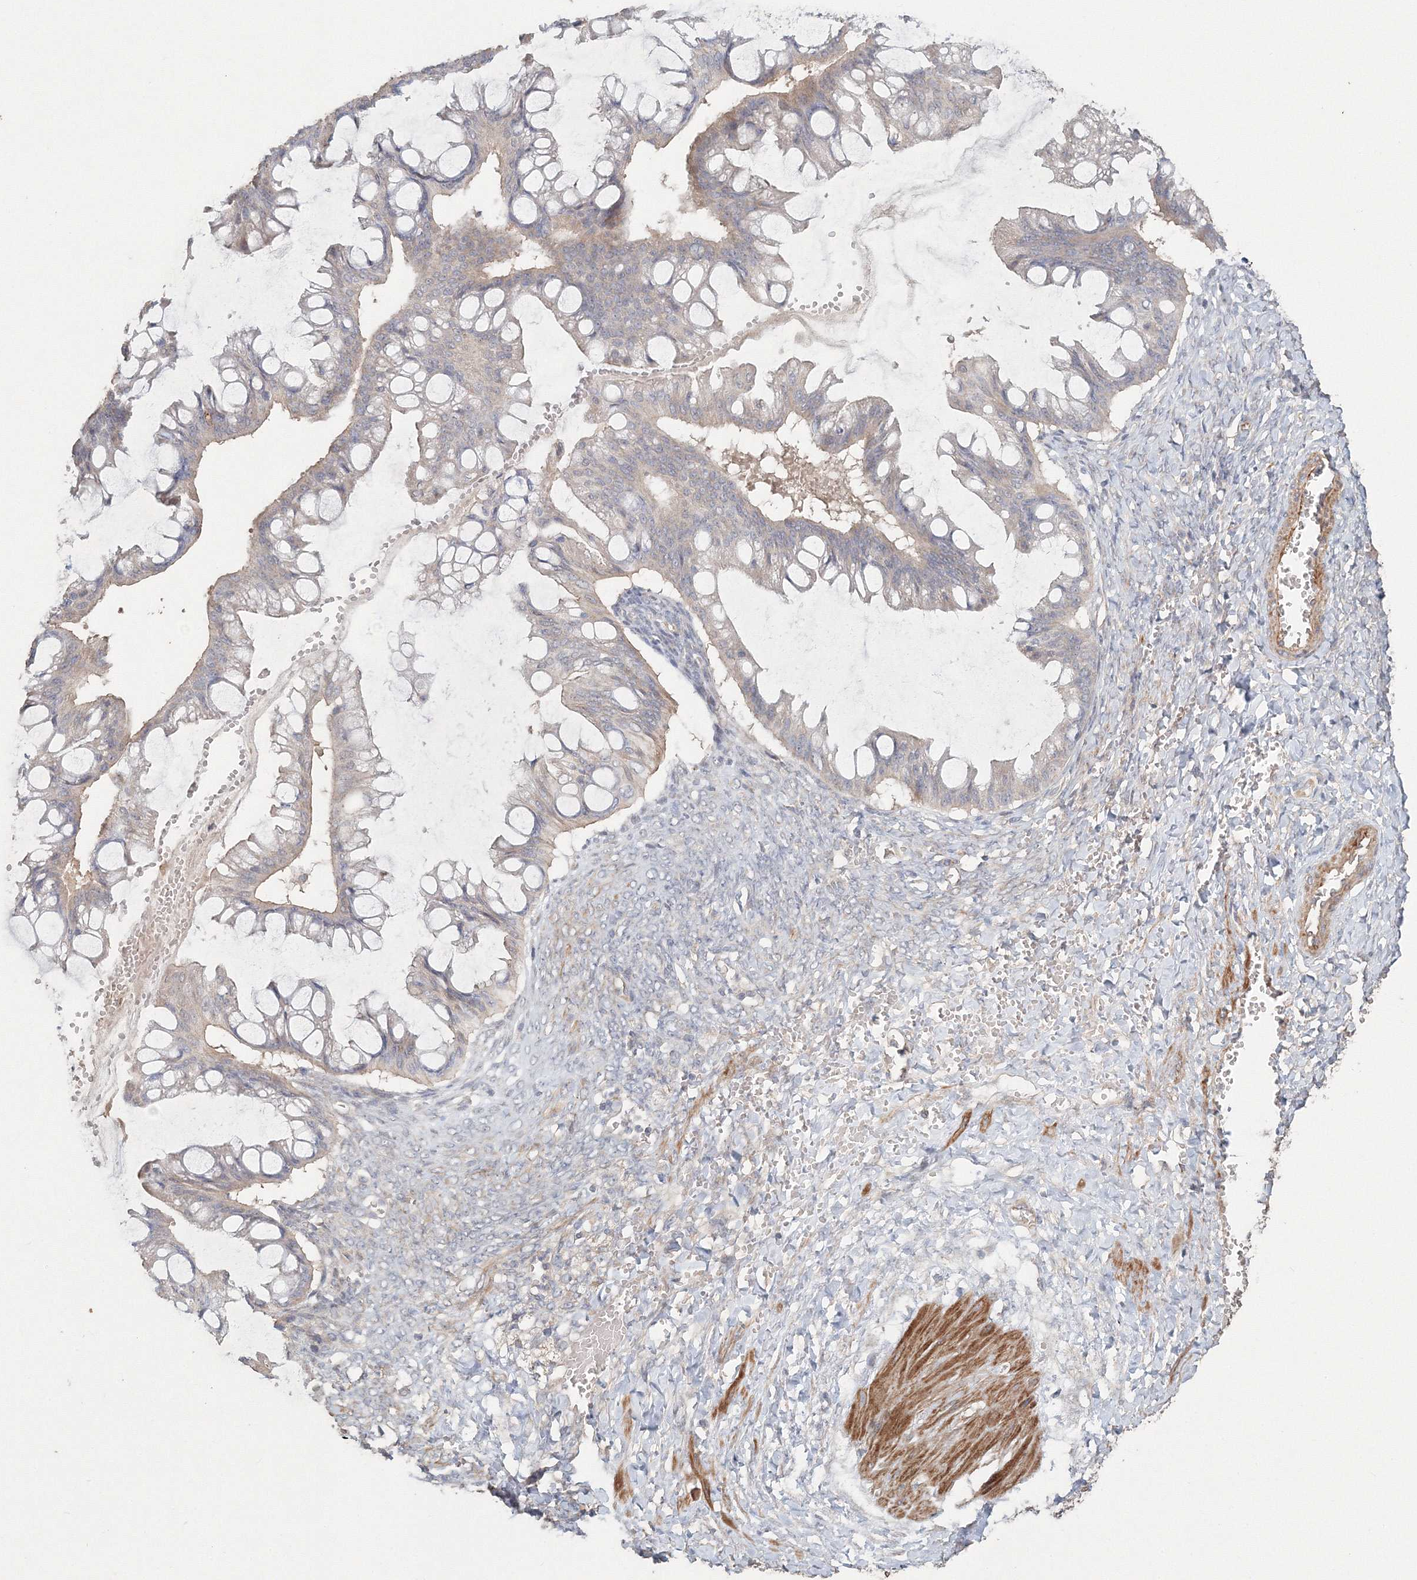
{"staining": {"intensity": "negative", "quantity": "none", "location": "none"}, "tissue": "ovarian cancer", "cell_type": "Tumor cells", "image_type": "cancer", "snomed": [{"axis": "morphology", "description": "Cystadenocarcinoma, mucinous, NOS"}, {"axis": "topography", "description": "Ovary"}], "caption": "This image is of ovarian mucinous cystadenocarcinoma stained with IHC to label a protein in brown with the nuclei are counter-stained blue. There is no staining in tumor cells. The staining was performed using DAB to visualize the protein expression in brown, while the nuclei were stained in blue with hematoxylin (Magnification: 20x).", "gene": "NALF2", "patient": {"sex": "female", "age": 73}}